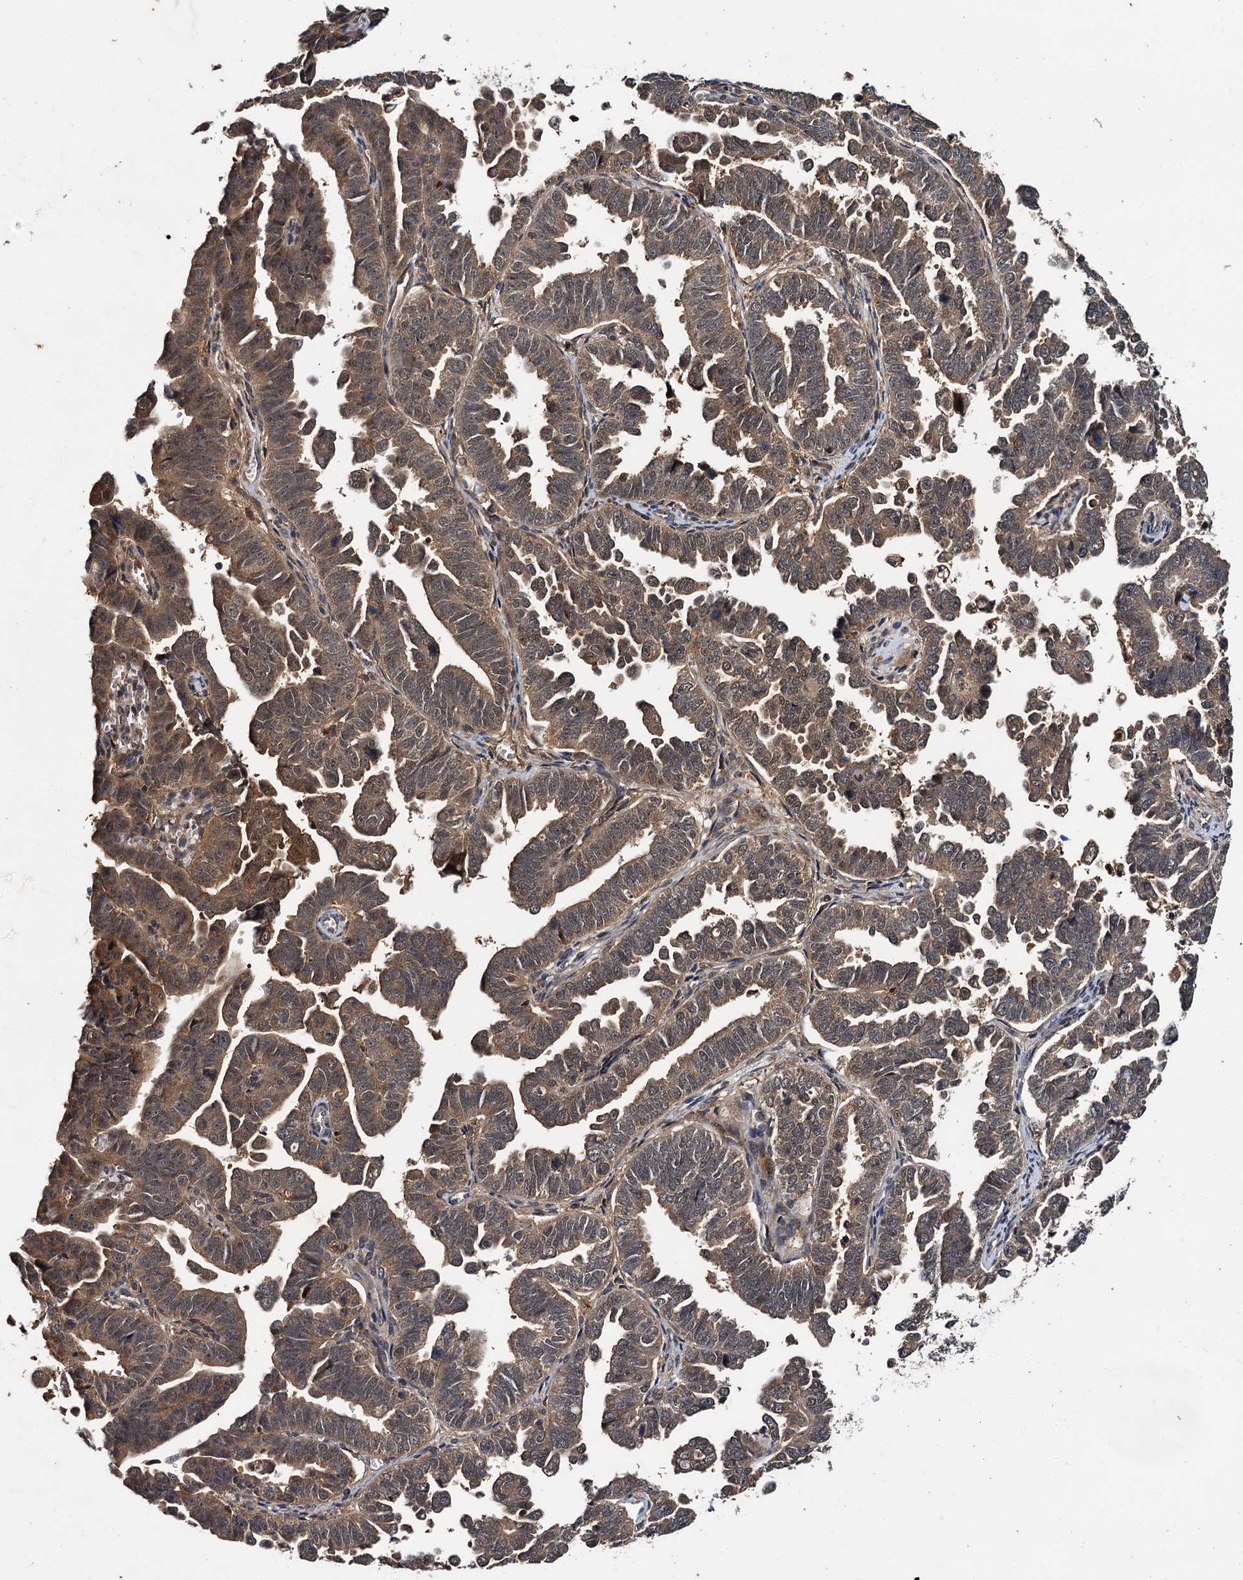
{"staining": {"intensity": "moderate", "quantity": ">75%", "location": "cytoplasmic/membranous"}, "tissue": "endometrial cancer", "cell_type": "Tumor cells", "image_type": "cancer", "snomed": [{"axis": "morphology", "description": "Adenocarcinoma, NOS"}, {"axis": "topography", "description": "Endometrium"}], "caption": "Human endometrial cancer (adenocarcinoma) stained with a brown dye shows moderate cytoplasmic/membranous positive positivity in about >75% of tumor cells.", "gene": "SLC46A3", "patient": {"sex": "female", "age": 75}}